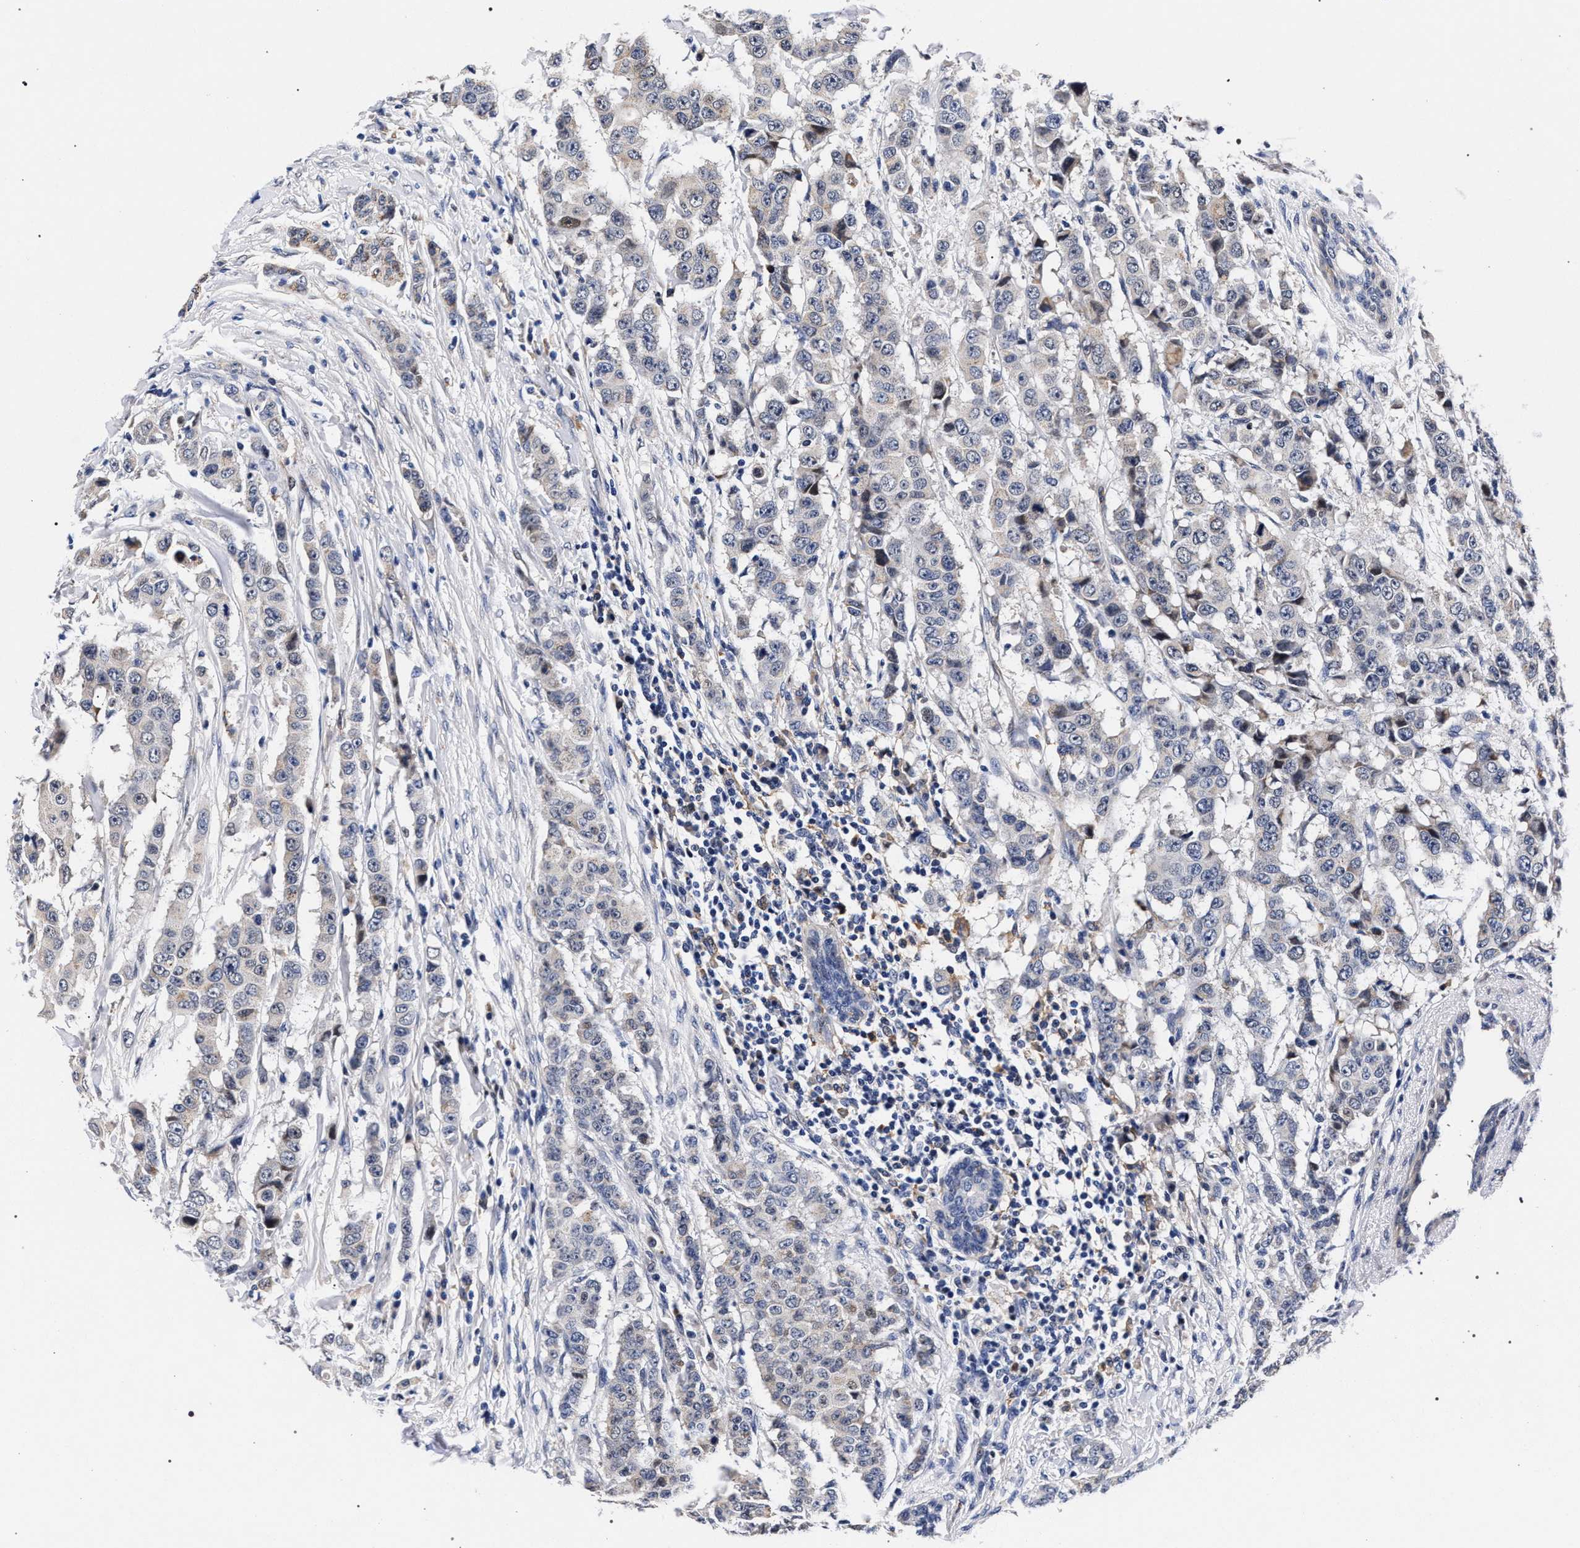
{"staining": {"intensity": "negative", "quantity": "none", "location": "none"}, "tissue": "breast cancer", "cell_type": "Tumor cells", "image_type": "cancer", "snomed": [{"axis": "morphology", "description": "Duct carcinoma"}, {"axis": "topography", "description": "Breast"}], "caption": "Immunohistochemical staining of breast cancer (invasive ductal carcinoma) shows no significant staining in tumor cells.", "gene": "ZNF462", "patient": {"sex": "female", "age": 40}}